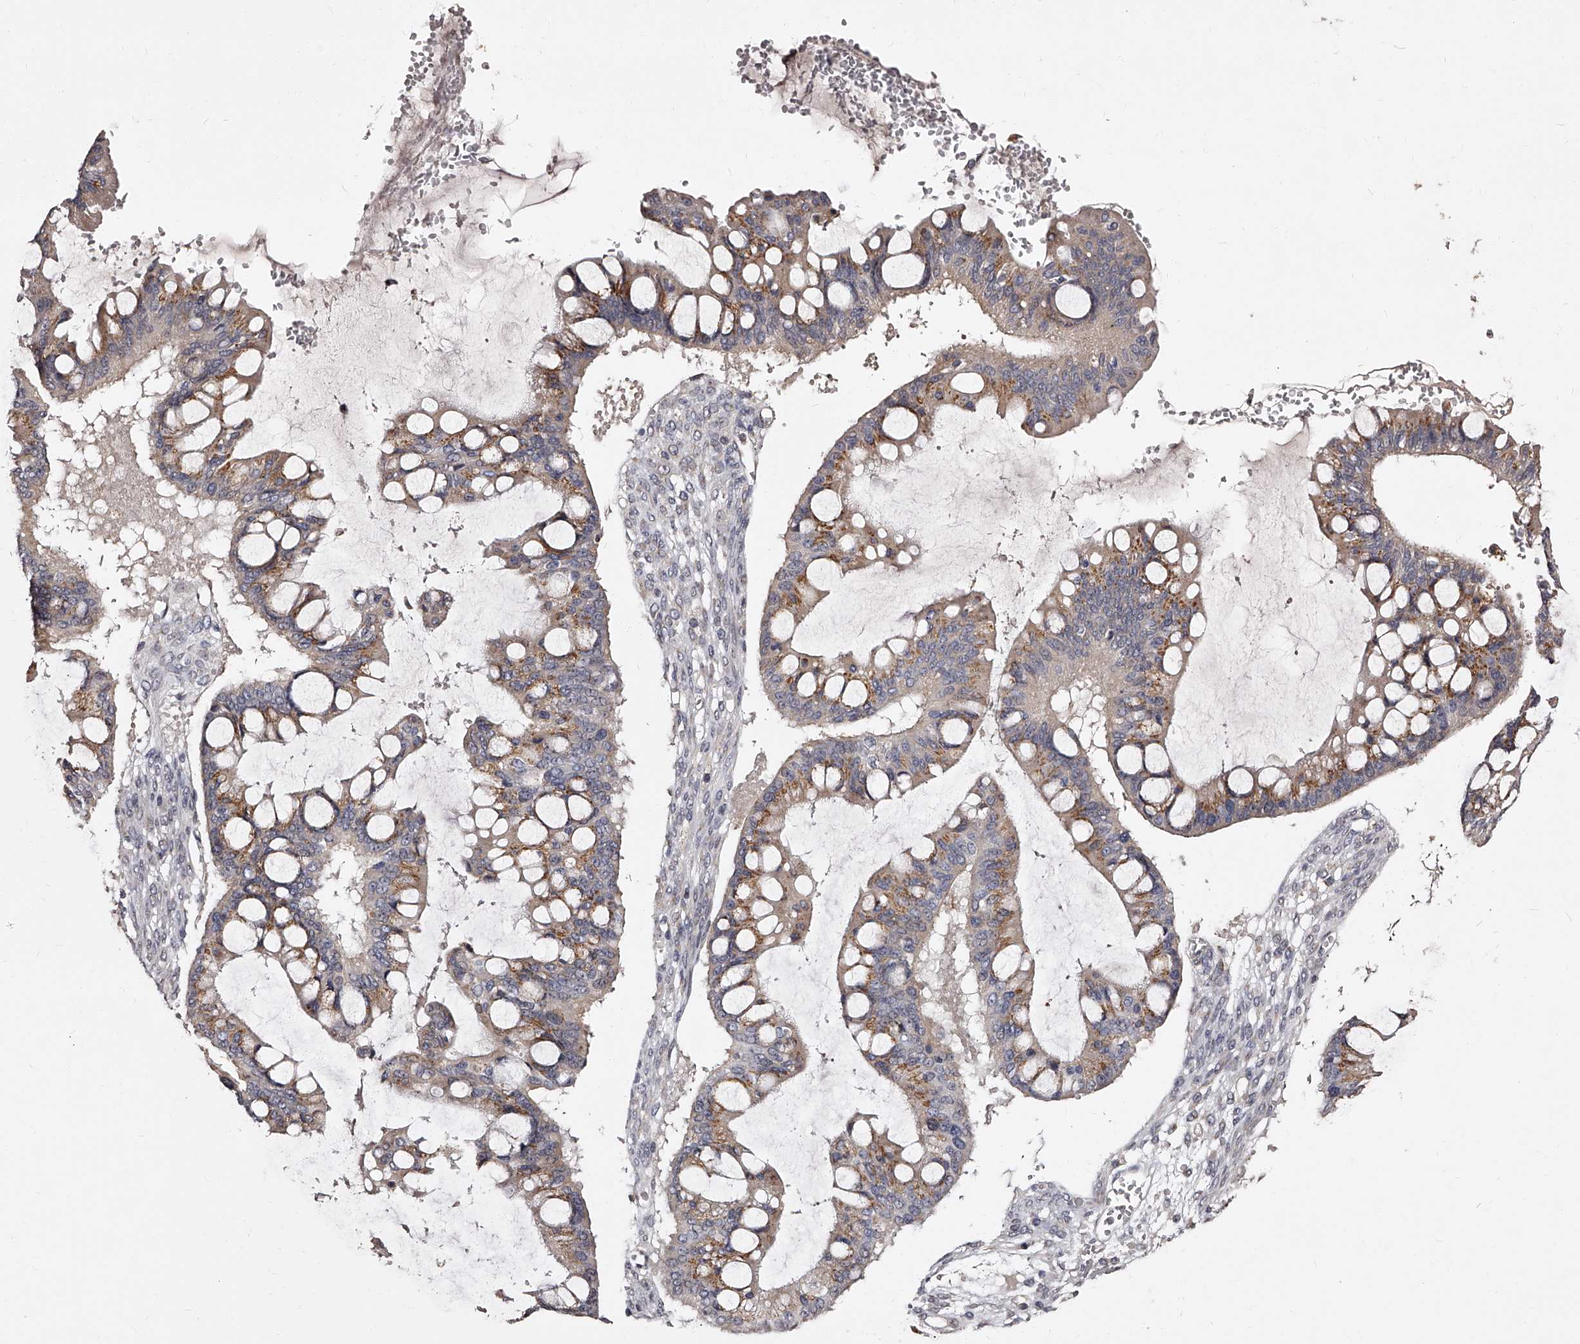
{"staining": {"intensity": "weak", "quantity": "25%-75%", "location": "cytoplasmic/membranous"}, "tissue": "ovarian cancer", "cell_type": "Tumor cells", "image_type": "cancer", "snomed": [{"axis": "morphology", "description": "Cystadenocarcinoma, mucinous, NOS"}, {"axis": "topography", "description": "Ovary"}], "caption": "Immunohistochemical staining of human ovarian cancer (mucinous cystadenocarcinoma) demonstrates low levels of weak cytoplasmic/membranous expression in about 25%-75% of tumor cells. (DAB IHC with brightfield microscopy, high magnification).", "gene": "RSC1A1", "patient": {"sex": "female", "age": 73}}